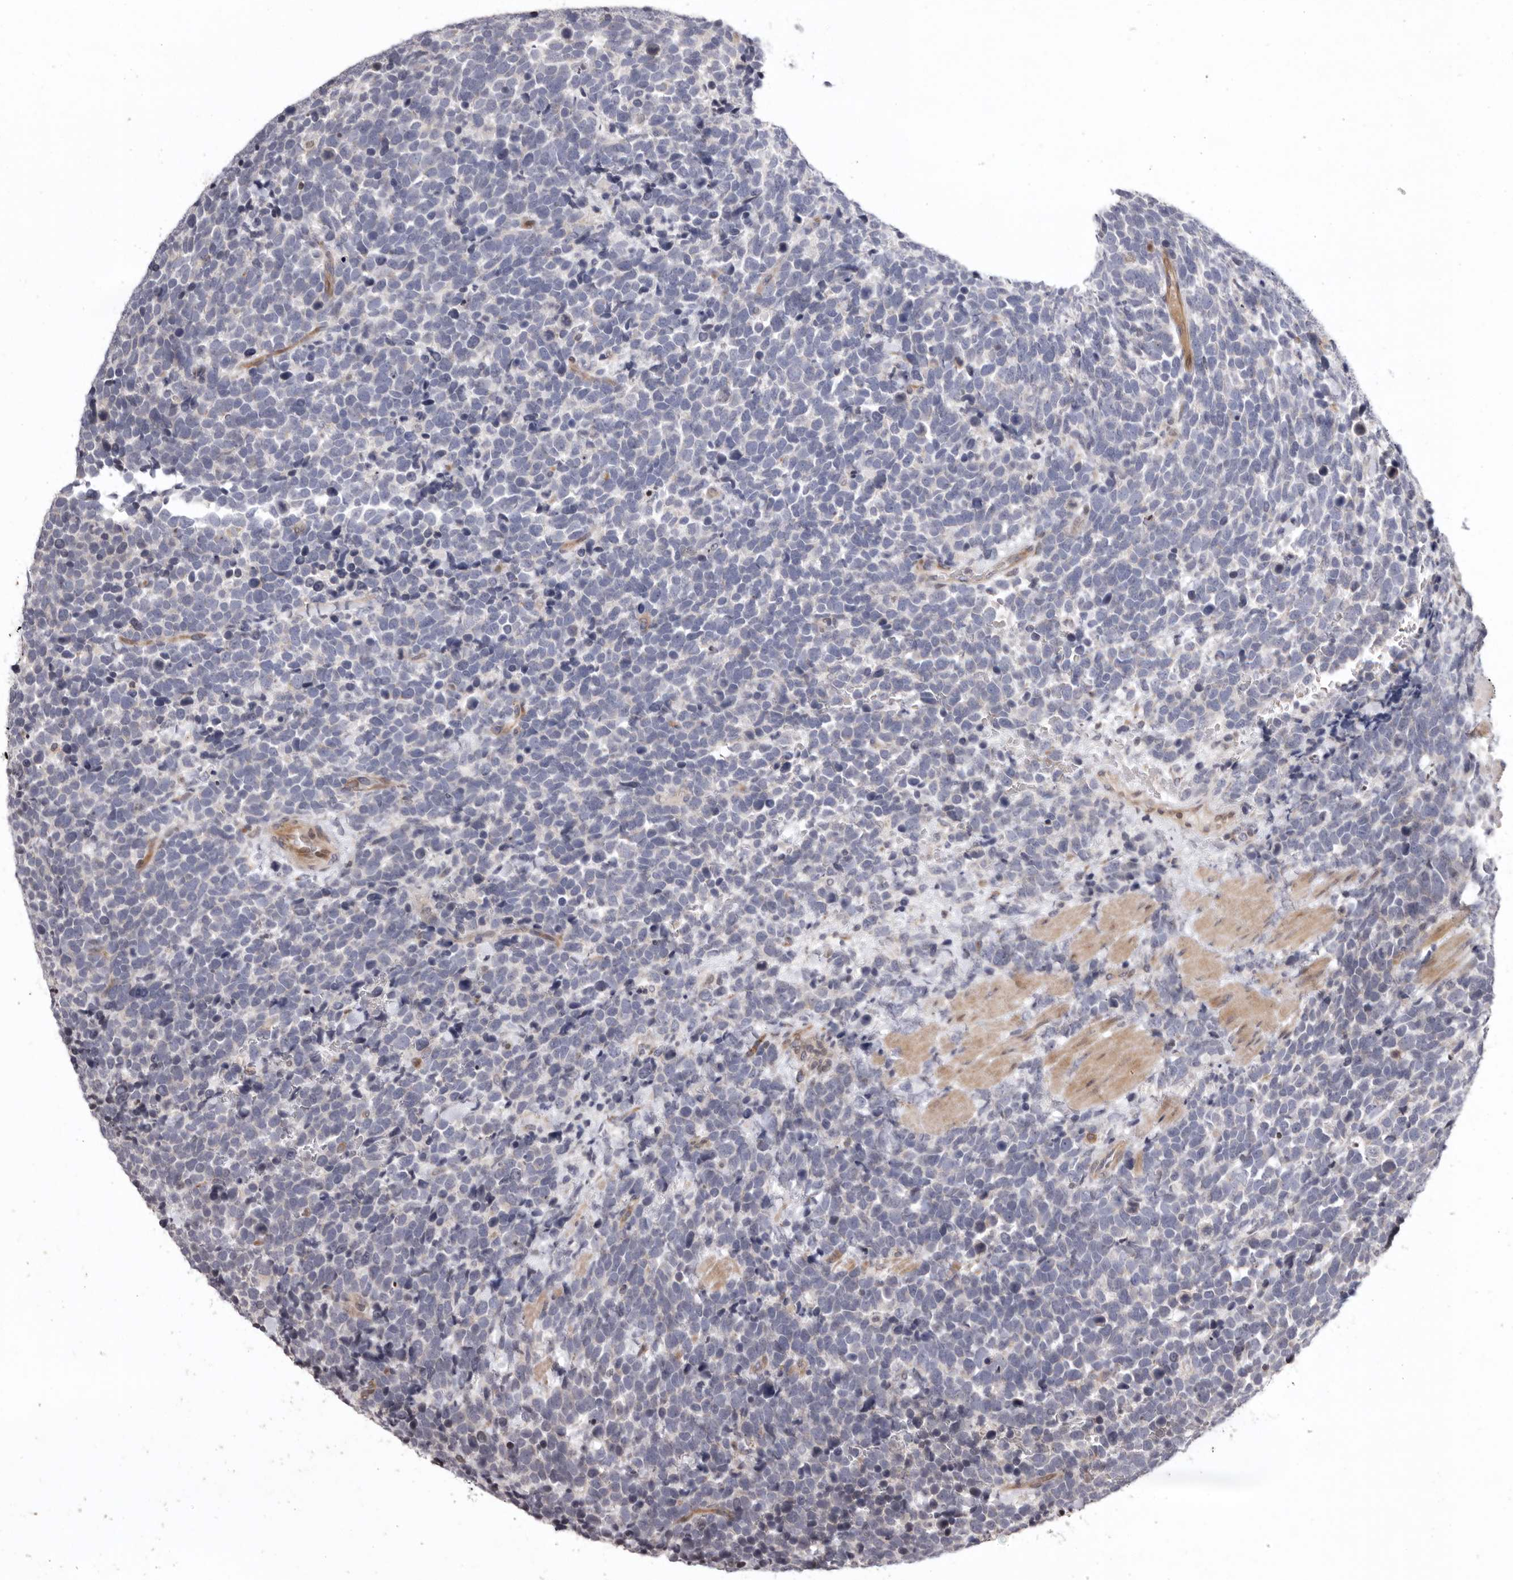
{"staining": {"intensity": "negative", "quantity": "none", "location": "none"}, "tissue": "urothelial cancer", "cell_type": "Tumor cells", "image_type": "cancer", "snomed": [{"axis": "morphology", "description": "Urothelial carcinoma, High grade"}, {"axis": "topography", "description": "Urinary bladder"}], "caption": "Tumor cells are negative for brown protein staining in urothelial cancer.", "gene": "AZIN1", "patient": {"sex": "female", "age": 82}}